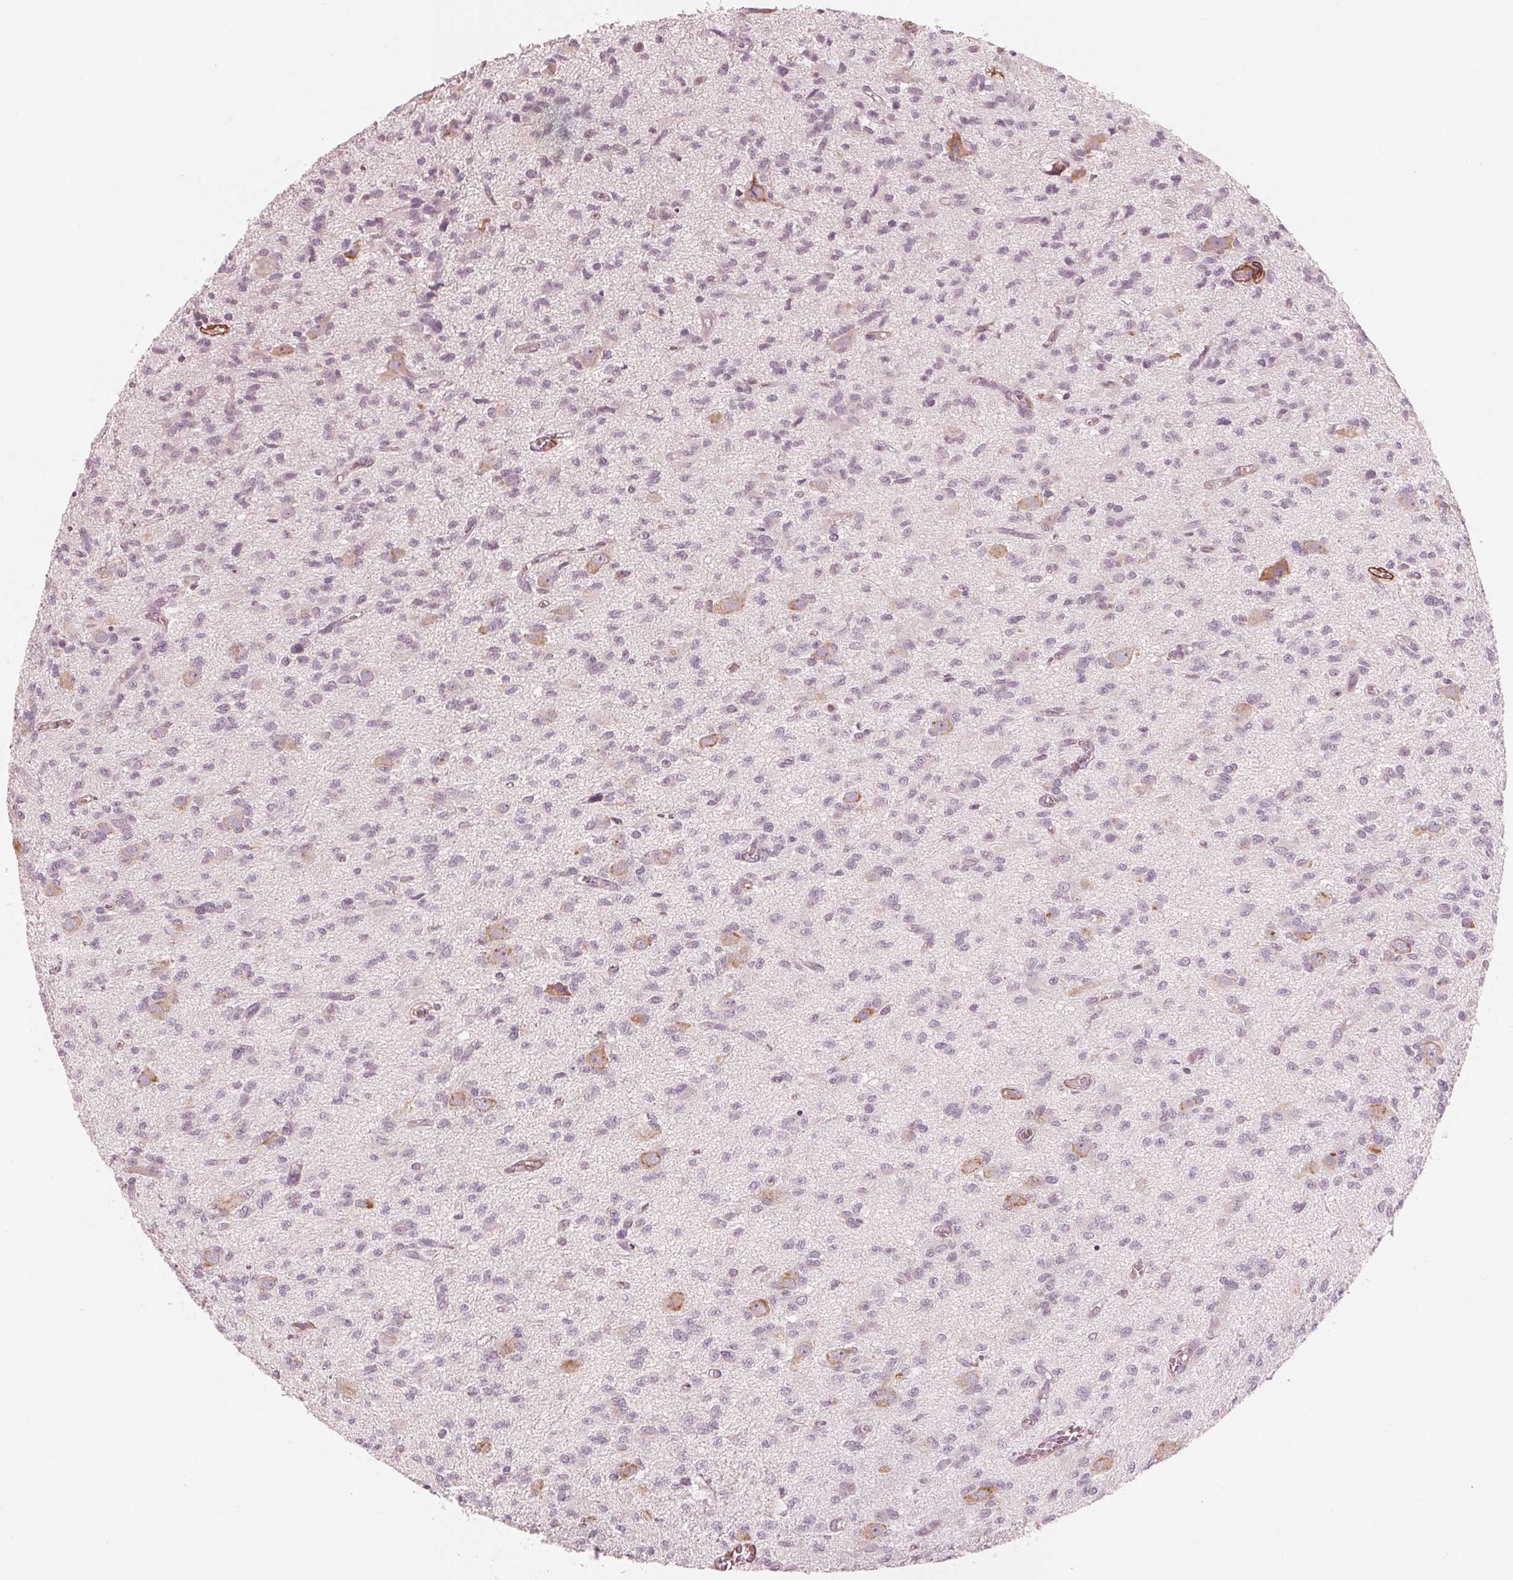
{"staining": {"intensity": "negative", "quantity": "none", "location": "none"}, "tissue": "glioma", "cell_type": "Tumor cells", "image_type": "cancer", "snomed": [{"axis": "morphology", "description": "Glioma, malignant, Low grade"}, {"axis": "topography", "description": "Brain"}], "caption": "A high-resolution histopathology image shows immunohistochemistry staining of malignant low-grade glioma, which displays no significant positivity in tumor cells.", "gene": "MIER3", "patient": {"sex": "male", "age": 64}}